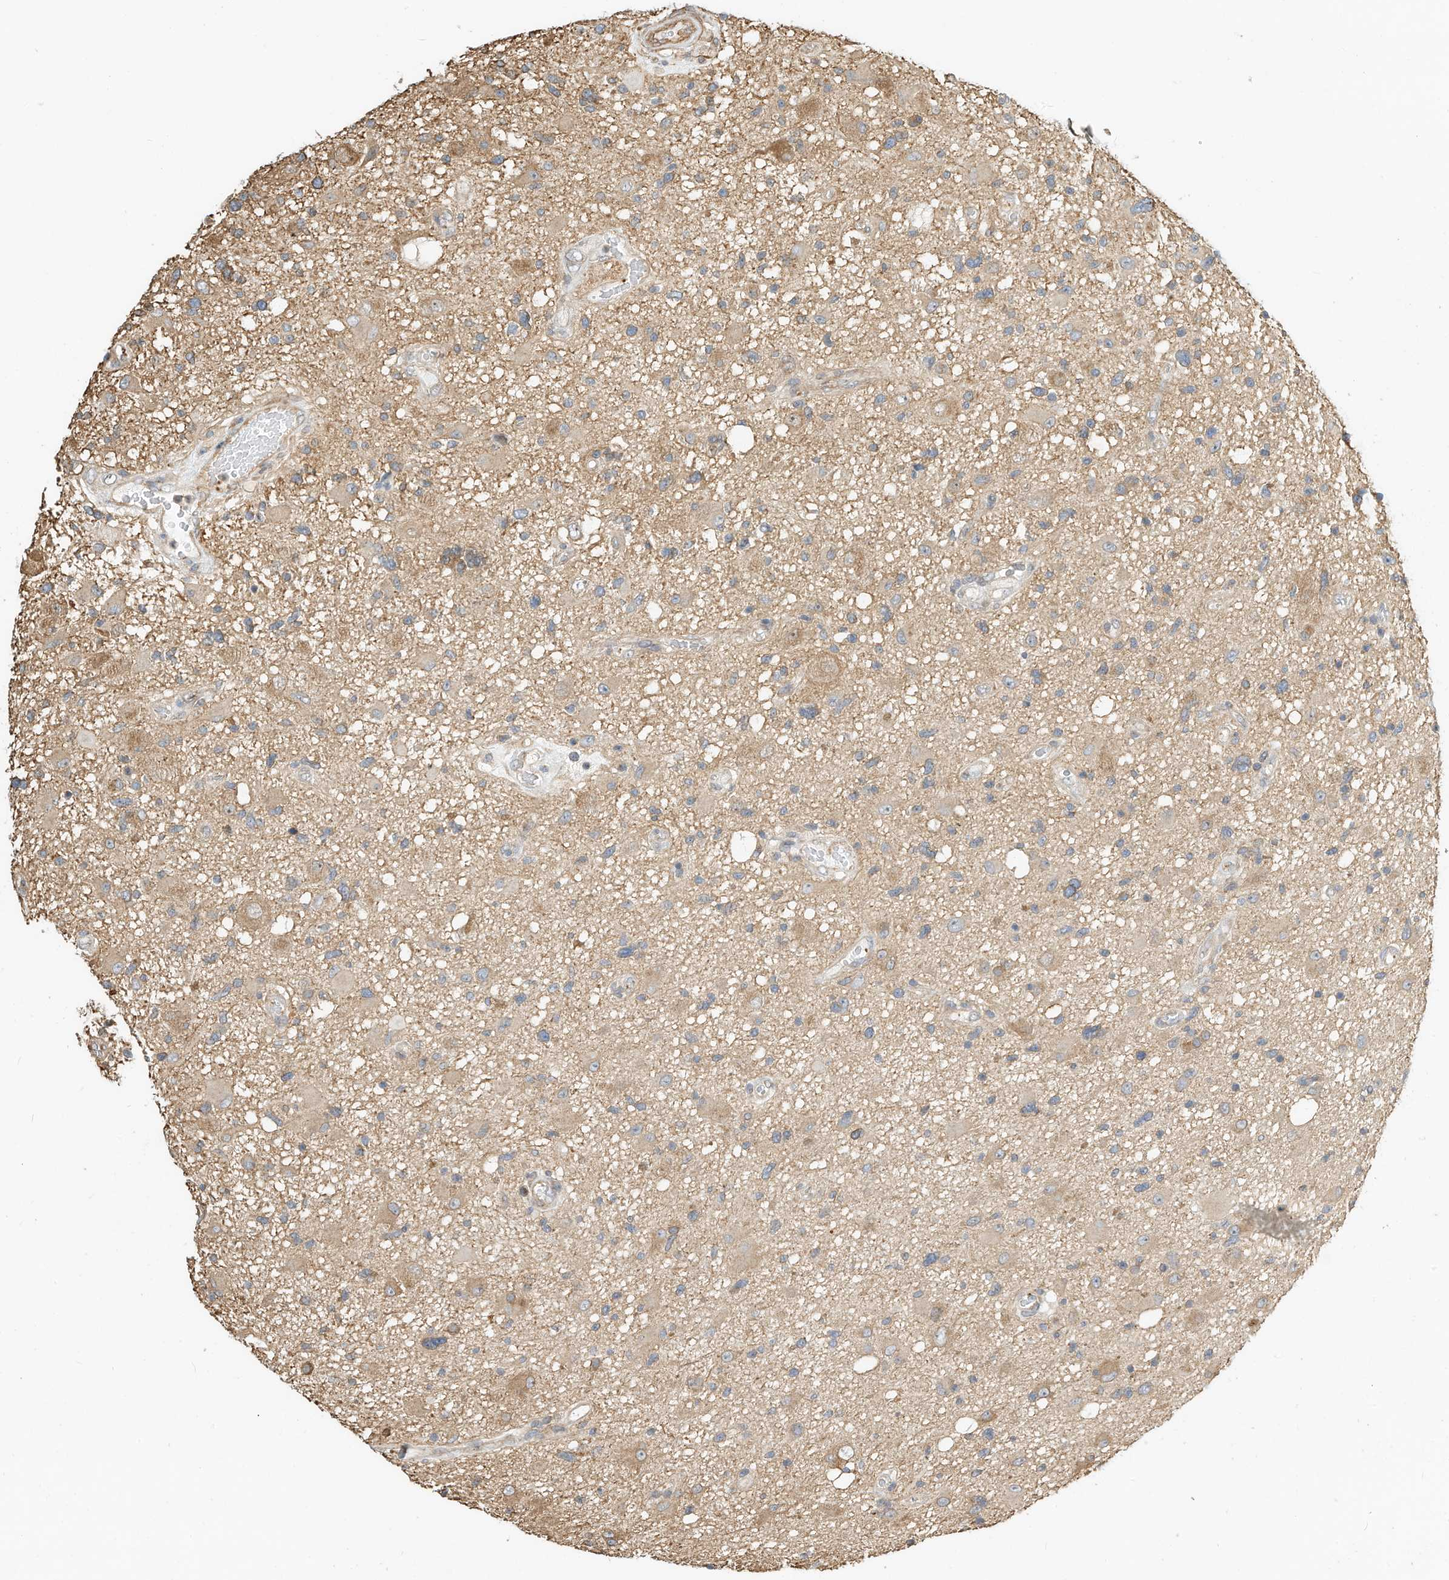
{"staining": {"intensity": "weak", "quantity": "<25%", "location": "cytoplasmic/membranous"}, "tissue": "glioma", "cell_type": "Tumor cells", "image_type": "cancer", "snomed": [{"axis": "morphology", "description": "Glioma, malignant, High grade"}, {"axis": "topography", "description": "Brain"}], "caption": "DAB (3,3'-diaminobenzidine) immunohistochemical staining of high-grade glioma (malignant) shows no significant expression in tumor cells. (Brightfield microscopy of DAB IHC at high magnification).", "gene": "OFD1", "patient": {"sex": "male", "age": 33}}